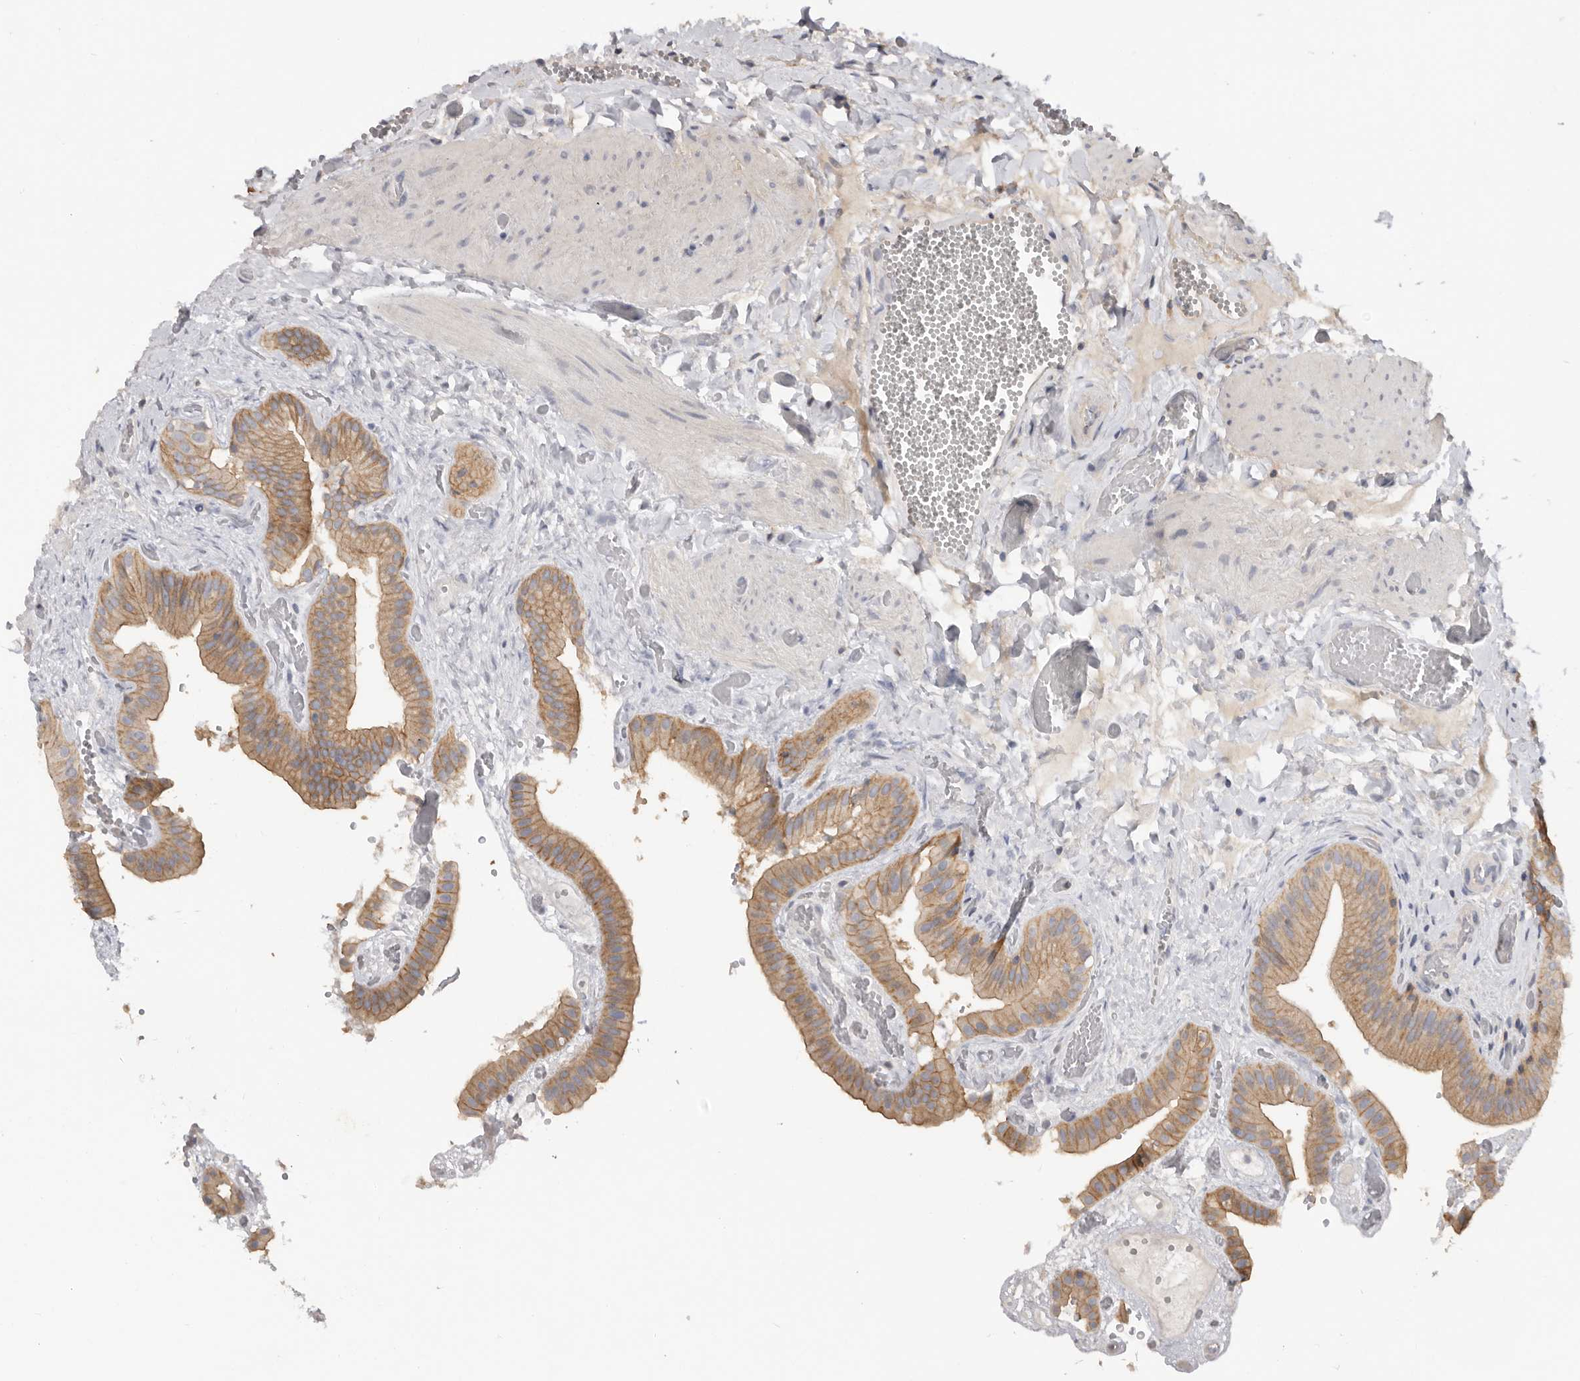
{"staining": {"intensity": "moderate", "quantity": ">75%", "location": "cytoplasmic/membranous"}, "tissue": "gallbladder", "cell_type": "Glandular cells", "image_type": "normal", "snomed": [{"axis": "morphology", "description": "Normal tissue, NOS"}, {"axis": "topography", "description": "Gallbladder"}], "caption": "An immunohistochemistry image of normal tissue is shown. Protein staining in brown shows moderate cytoplasmic/membranous positivity in gallbladder within glandular cells. (IHC, brightfield microscopy, high magnification).", "gene": "WDTC1", "patient": {"sex": "female", "age": 64}}